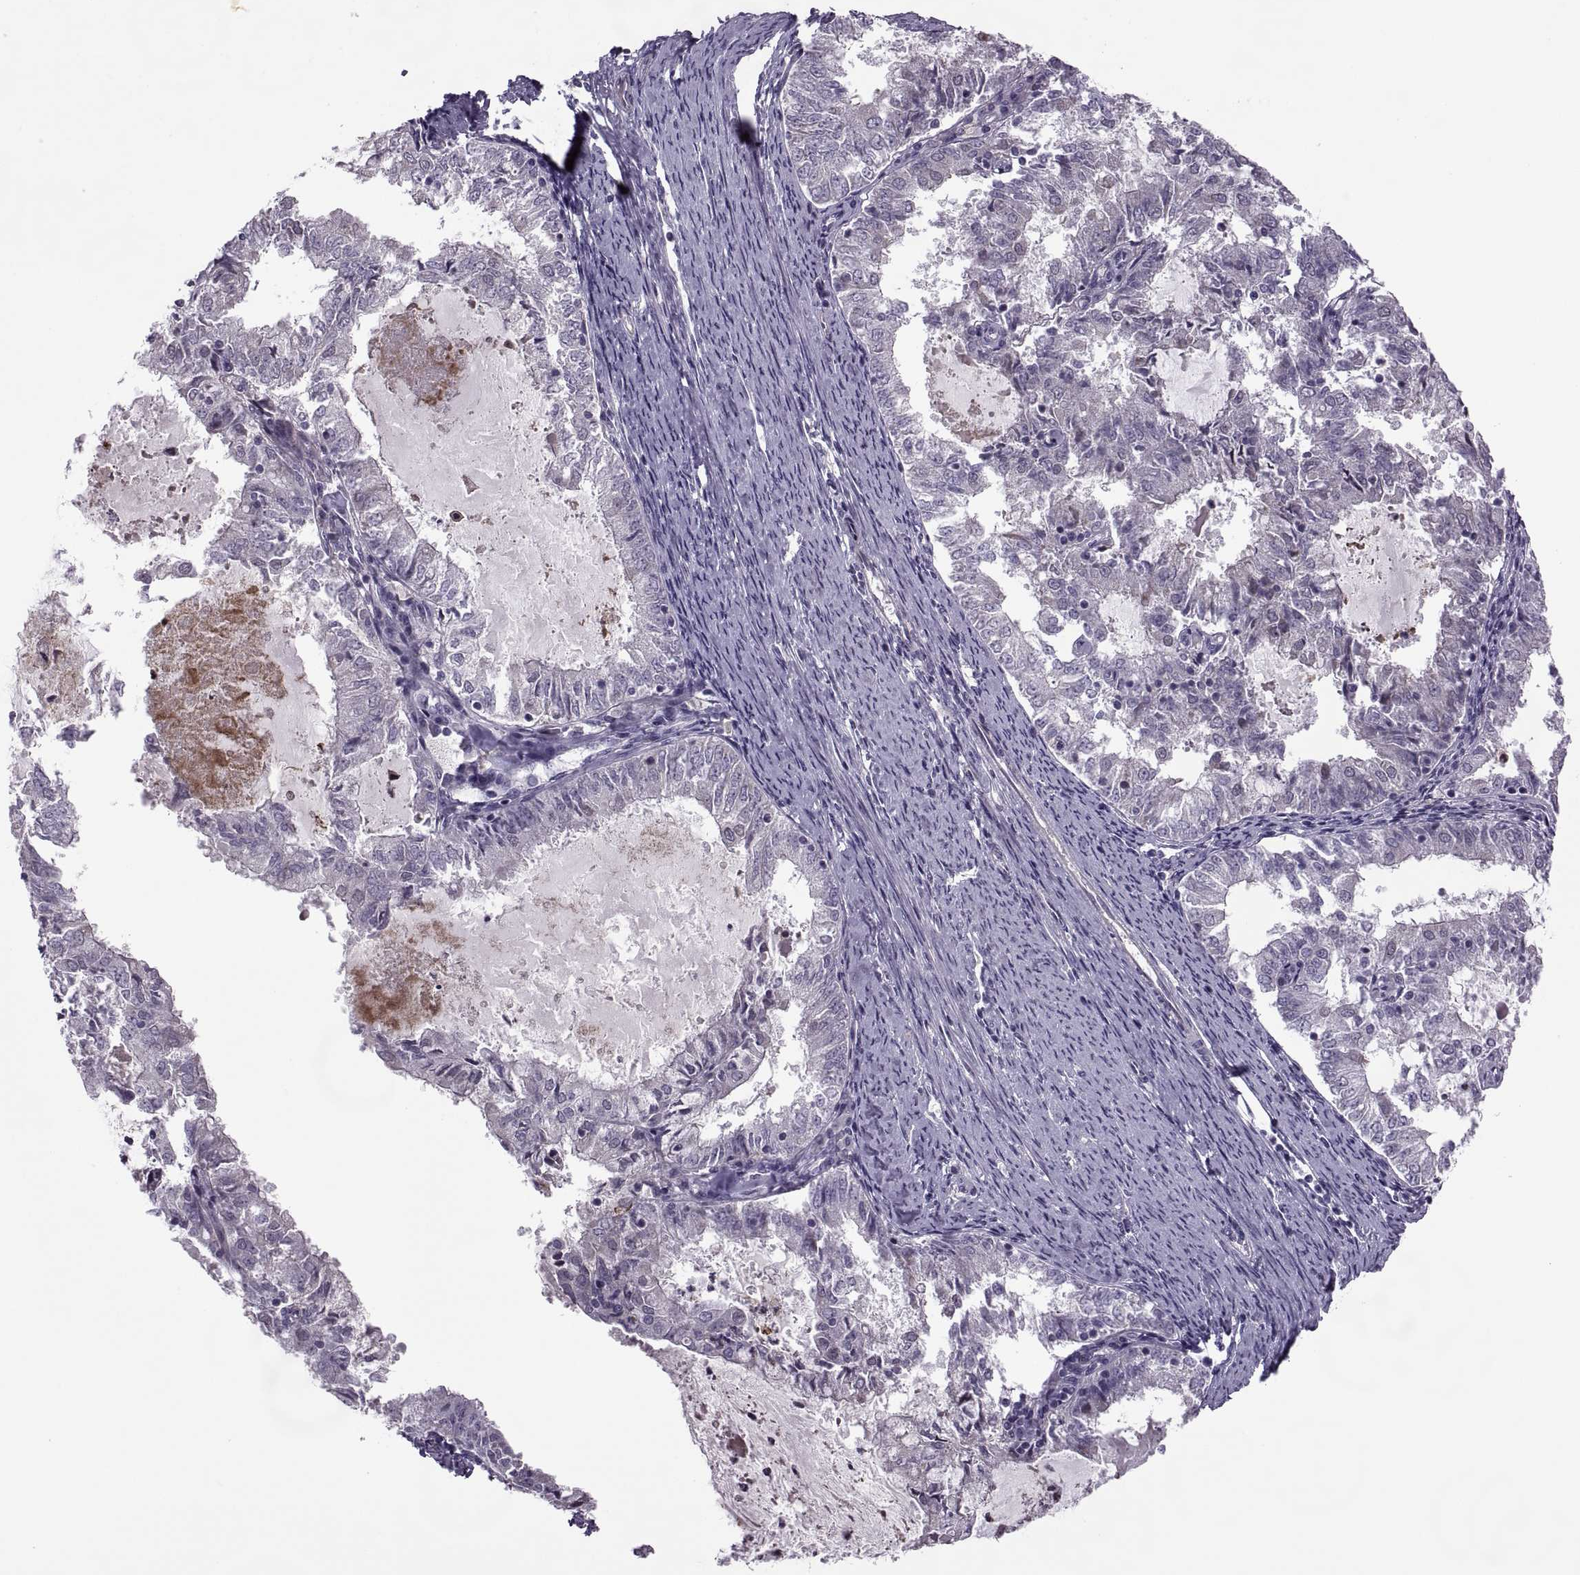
{"staining": {"intensity": "negative", "quantity": "none", "location": "none"}, "tissue": "endometrial cancer", "cell_type": "Tumor cells", "image_type": "cancer", "snomed": [{"axis": "morphology", "description": "Adenocarcinoma, NOS"}, {"axis": "topography", "description": "Endometrium"}], "caption": "IHC image of neoplastic tissue: endometrial cancer stained with DAB shows no significant protein expression in tumor cells.", "gene": "ODF3", "patient": {"sex": "female", "age": 57}}